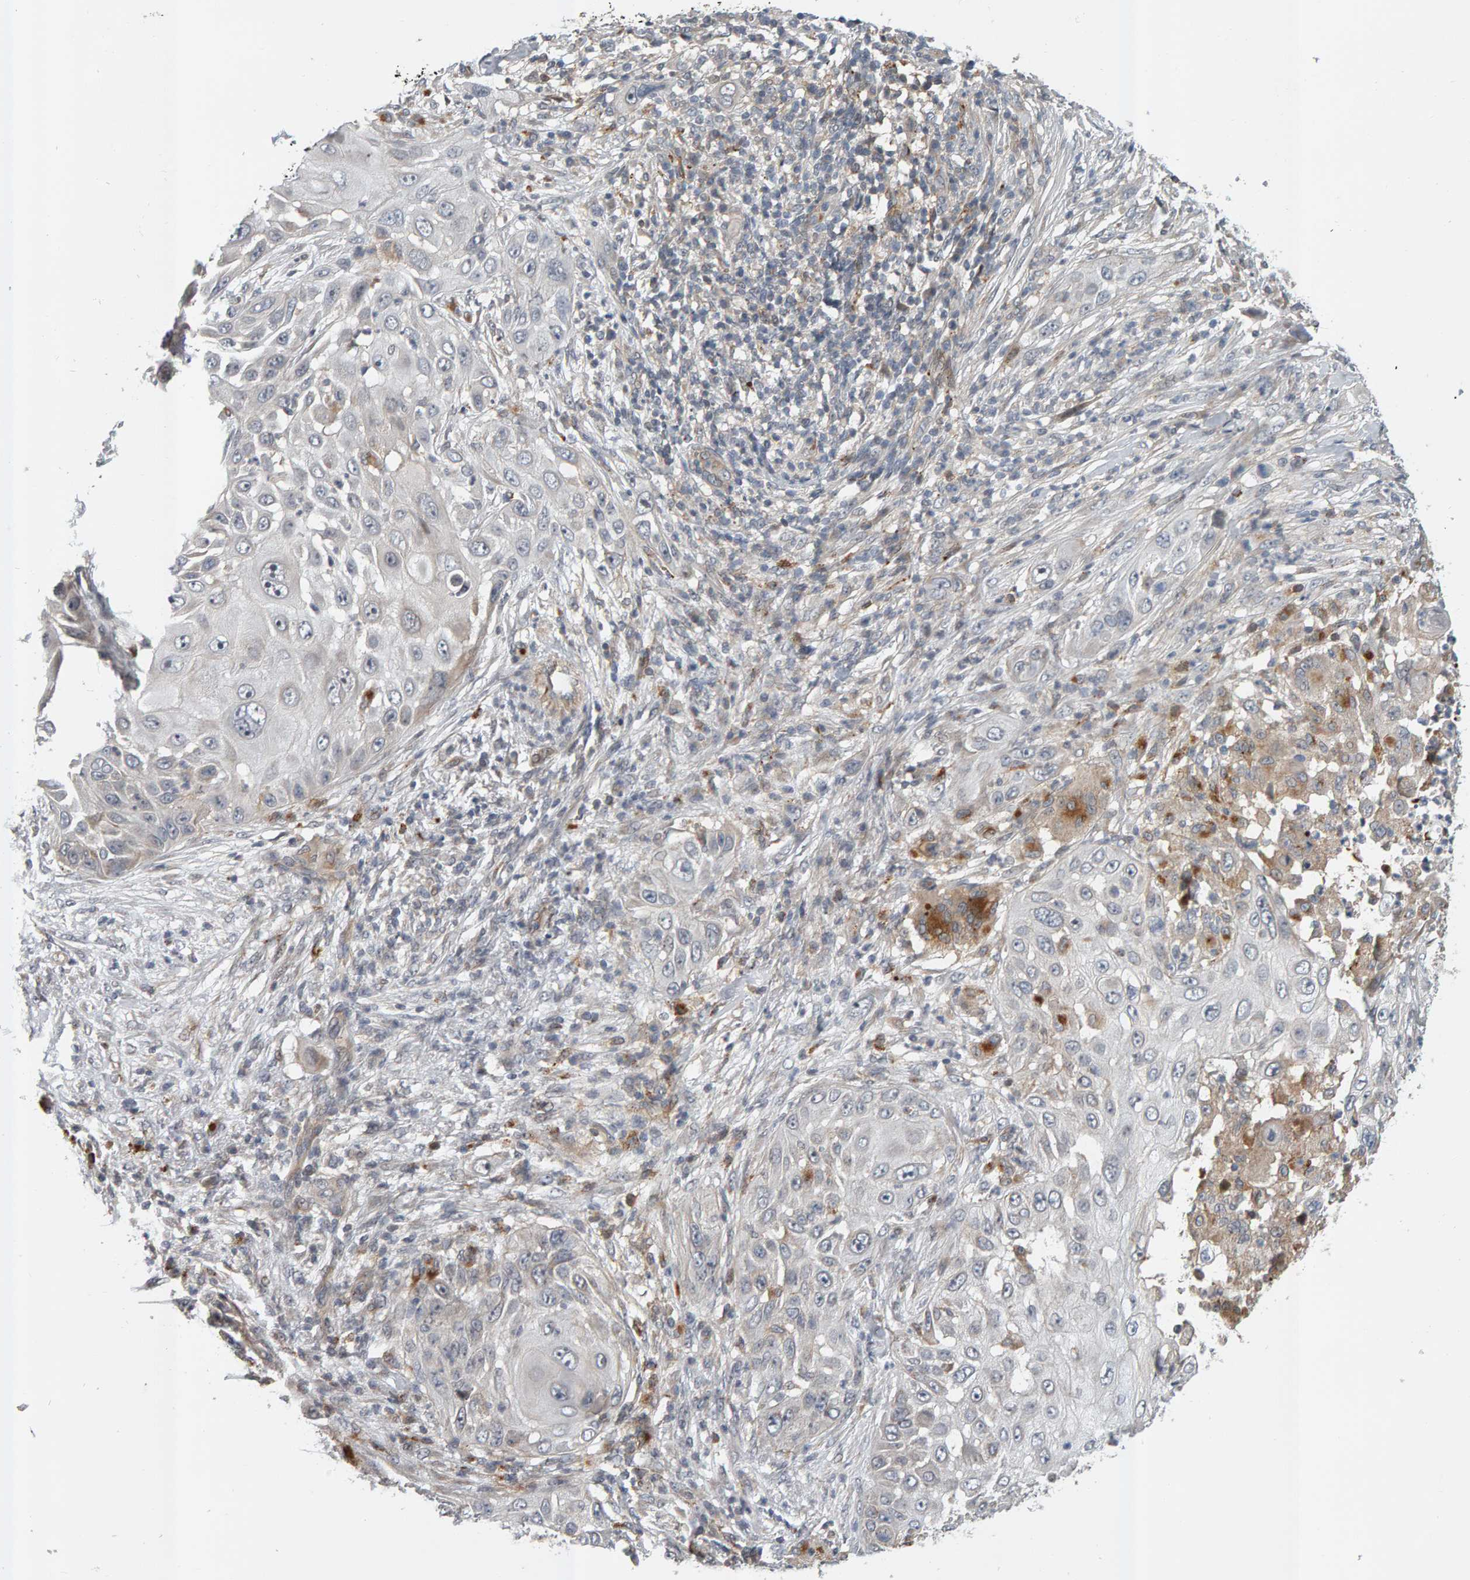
{"staining": {"intensity": "weak", "quantity": "<25%", "location": "cytoplasmic/membranous"}, "tissue": "skin cancer", "cell_type": "Tumor cells", "image_type": "cancer", "snomed": [{"axis": "morphology", "description": "Squamous cell carcinoma, NOS"}, {"axis": "topography", "description": "Skin"}], "caption": "Micrograph shows no protein expression in tumor cells of skin cancer (squamous cell carcinoma) tissue. Nuclei are stained in blue.", "gene": "ZNF160", "patient": {"sex": "female", "age": 44}}